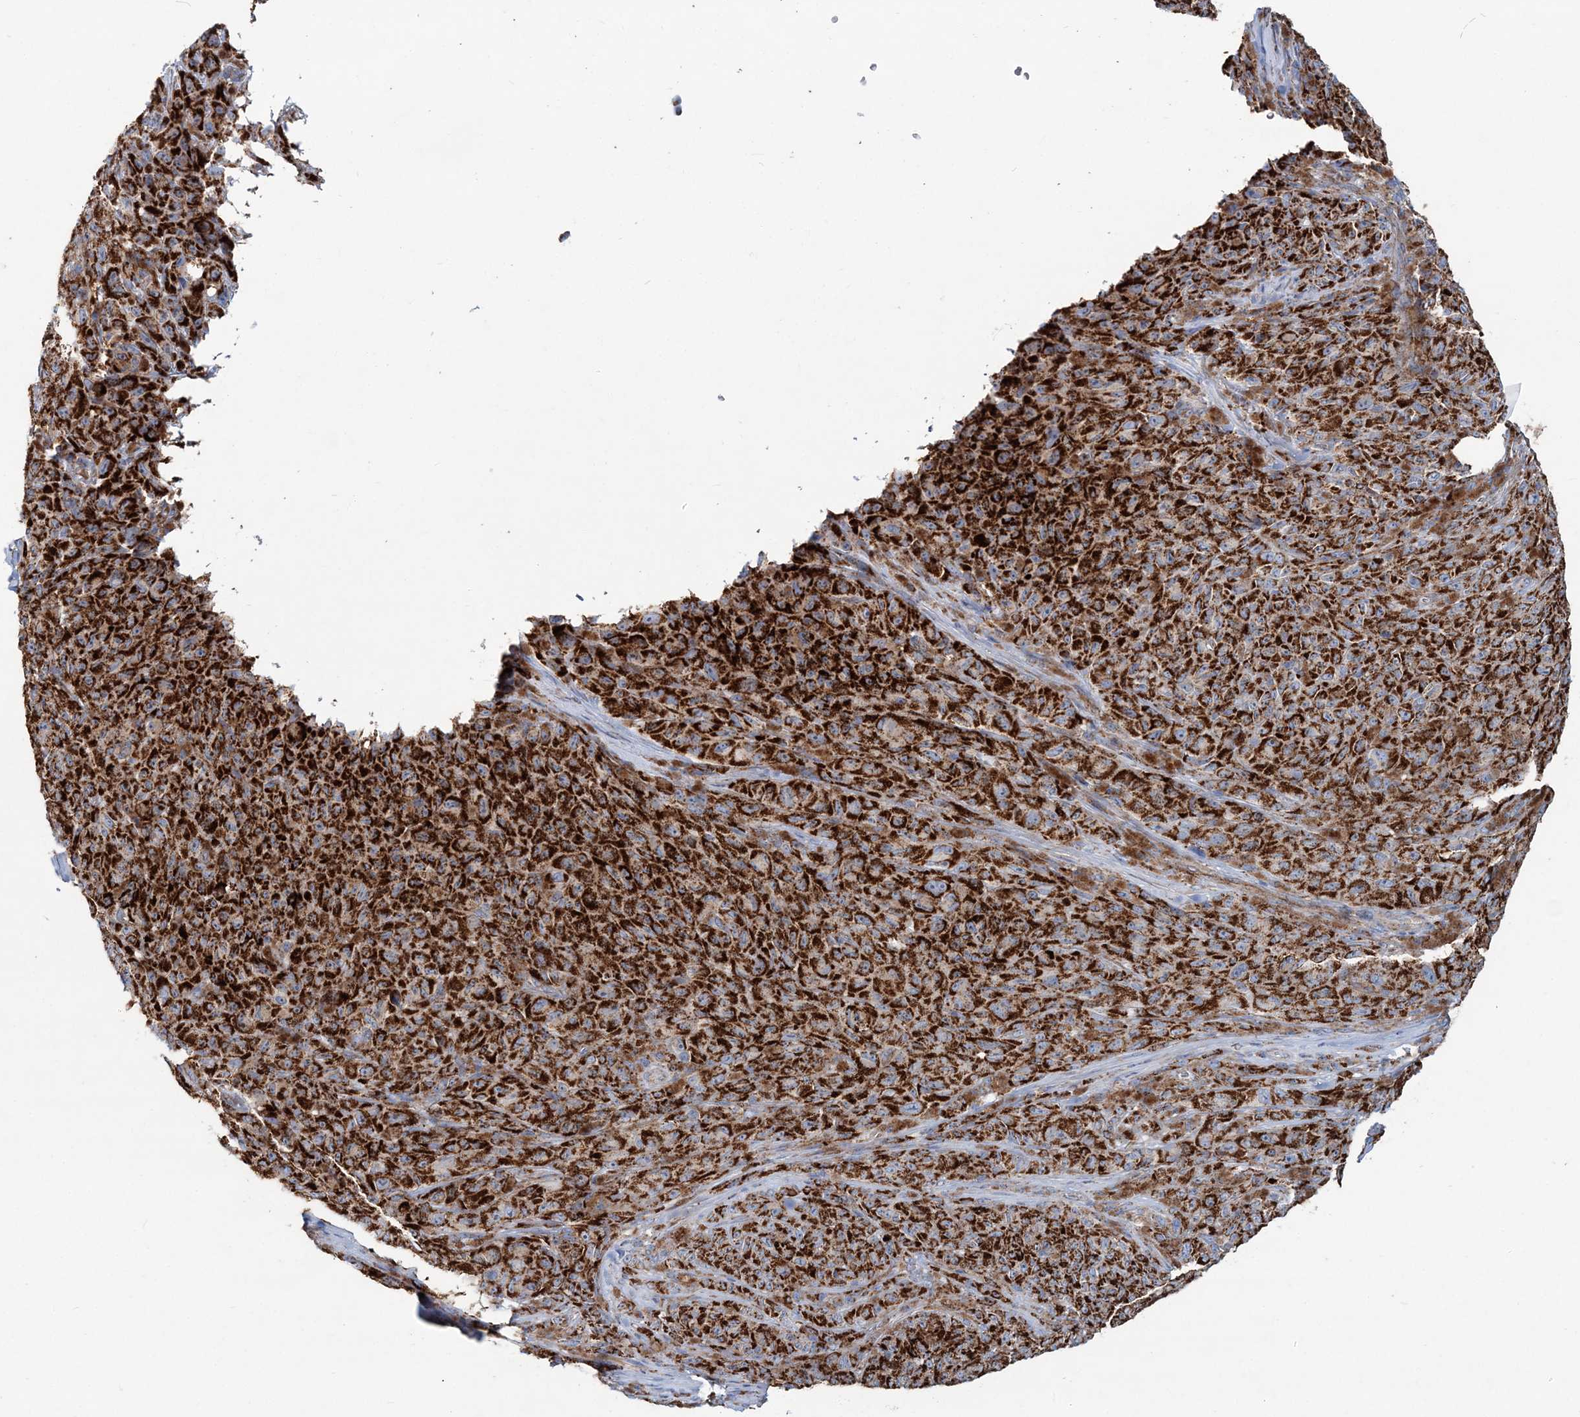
{"staining": {"intensity": "strong", "quantity": ">75%", "location": "cytoplasmic/membranous"}, "tissue": "melanoma", "cell_type": "Tumor cells", "image_type": "cancer", "snomed": [{"axis": "morphology", "description": "Malignant melanoma, NOS"}, {"axis": "topography", "description": "Skin"}], "caption": "A high amount of strong cytoplasmic/membranous staining is present in about >75% of tumor cells in melanoma tissue.", "gene": "ARHGAP6", "patient": {"sex": "female", "age": 82}}